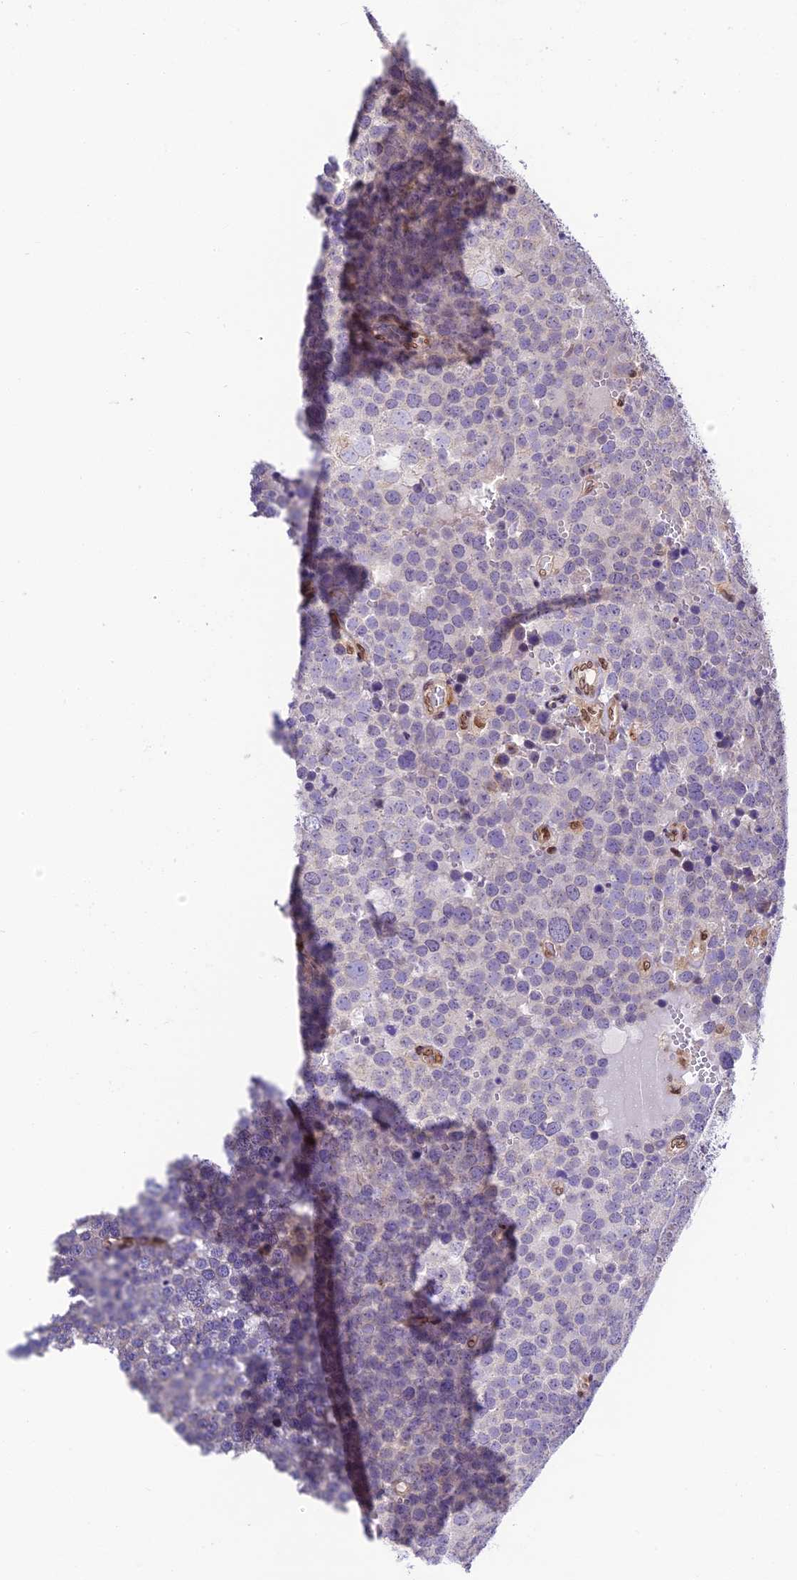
{"staining": {"intensity": "negative", "quantity": "none", "location": "none"}, "tissue": "testis cancer", "cell_type": "Tumor cells", "image_type": "cancer", "snomed": [{"axis": "morphology", "description": "Seminoma, NOS"}, {"axis": "topography", "description": "Testis"}], "caption": "This histopathology image is of testis cancer (seminoma) stained with immunohistochemistry (IHC) to label a protein in brown with the nuclei are counter-stained blue. There is no positivity in tumor cells.", "gene": "TRIM22", "patient": {"sex": "male", "age": 71}}